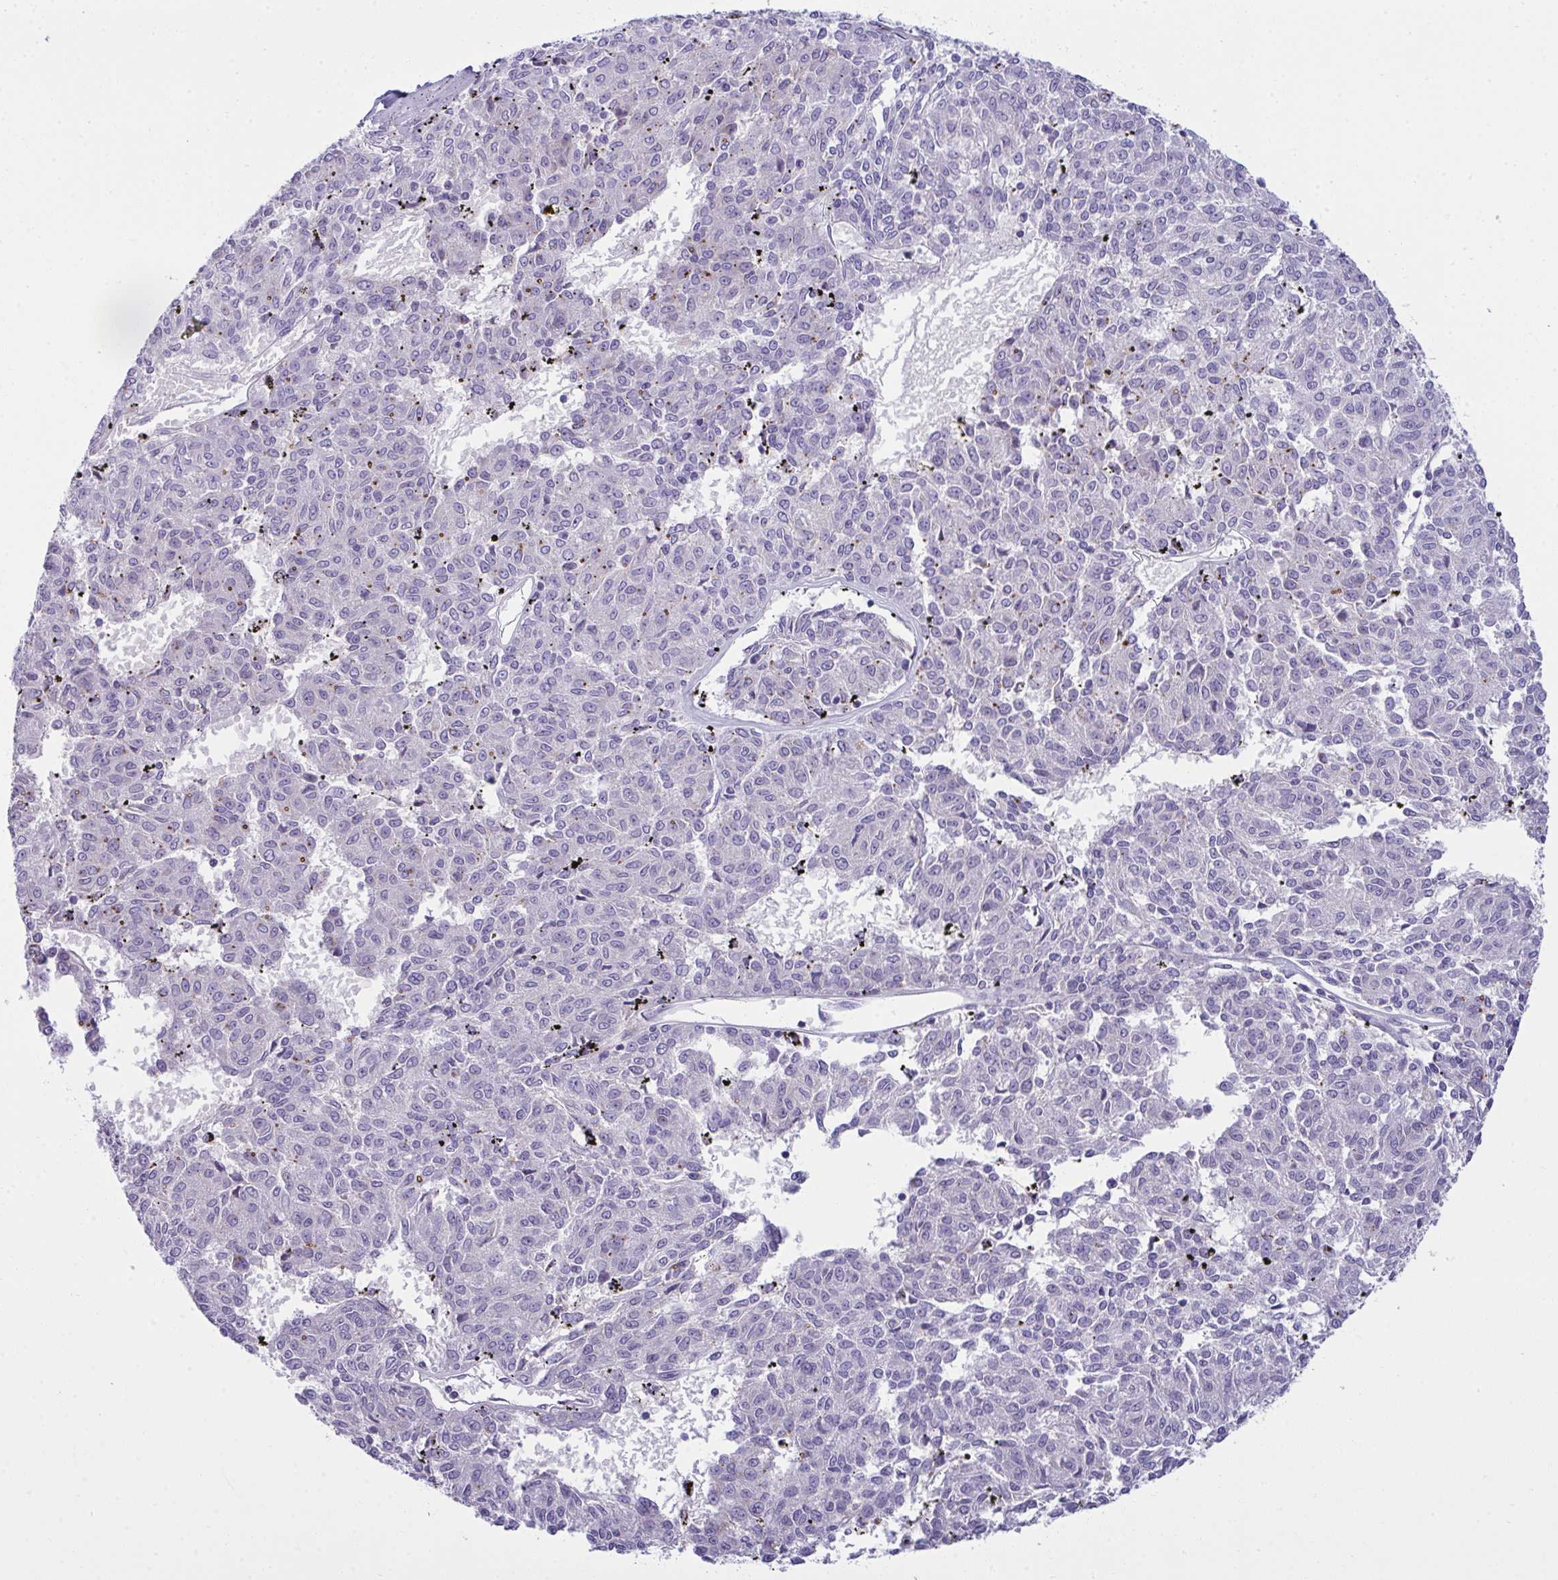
{"staining": {"intensity": "negative", "quantity": "none", "location": "none"}, "tissue": "melanoma", "cell_type": "Tumor cells", "image_type": "cancer", "snomed": [{"axis": "morphology", "description": "Malignant melanoma, NOS"}, {"axis": "topography", "description": "Skin"}], "caption": "Human melanoma stained for a protein using immunohistochemistry (IHC) shows no positivity in tumor cells.", "gene": "RGPD5", "patient": {"sex": "female", "age": 72}}